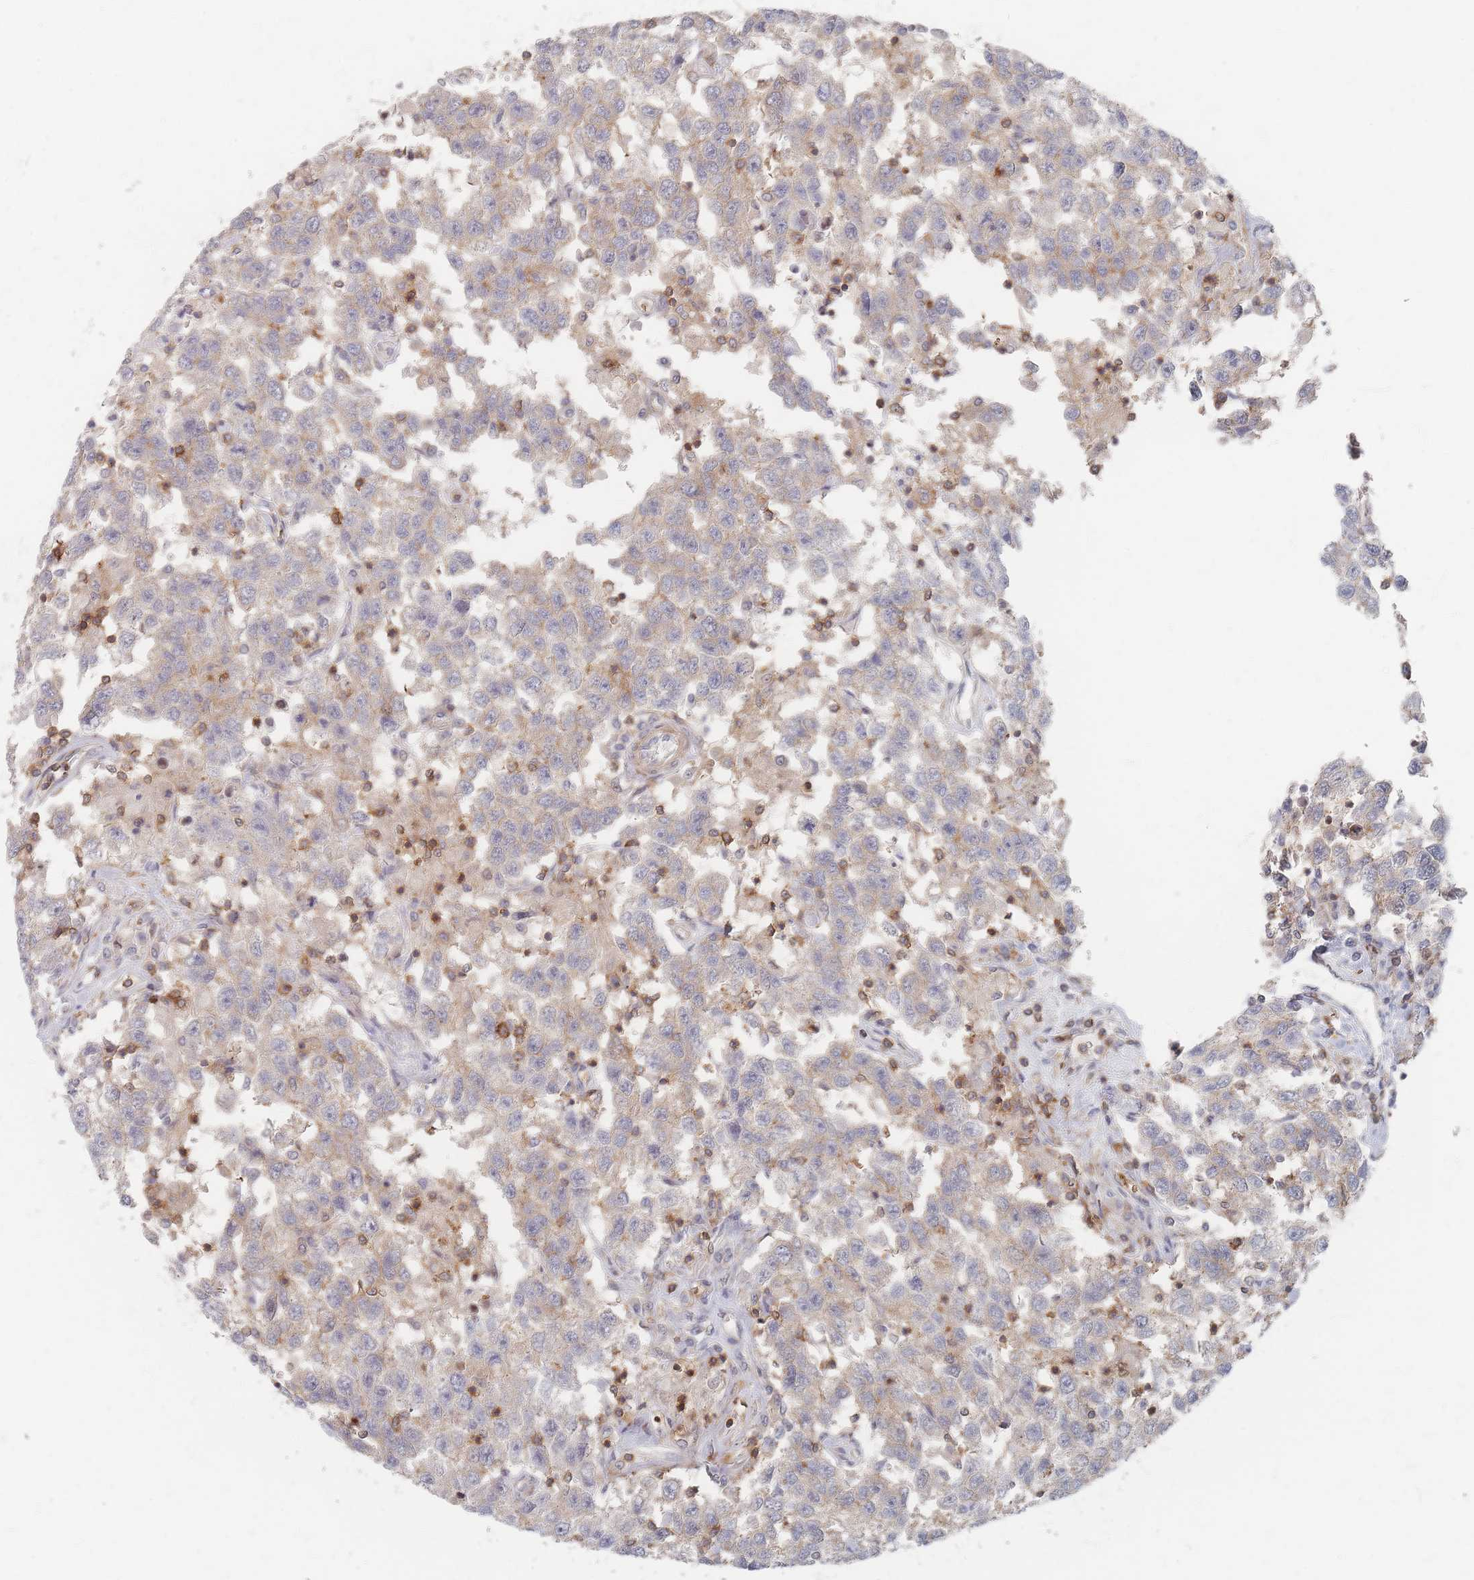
{"staining": {"intensity": "weak", "quantity": "<25%", "location": "cytoplasmic/membranous"}, "tissue": "testis cancer", "cell_type": "Tumor cells", "image_type": "cancer", "snomed": [{"axis": "morphology", "description": "Seminoma, NOS"}, {"axis": "topography", "description": "Testis"}], "caption": "High power microscopy photomicrograph of an immunohistochemistry photomicrograph of testis cancer (seminoma), revealing no significant staining in tumor cells.", "gene": "ZNF852", "patient": {"sex": "male", "age": 41}}